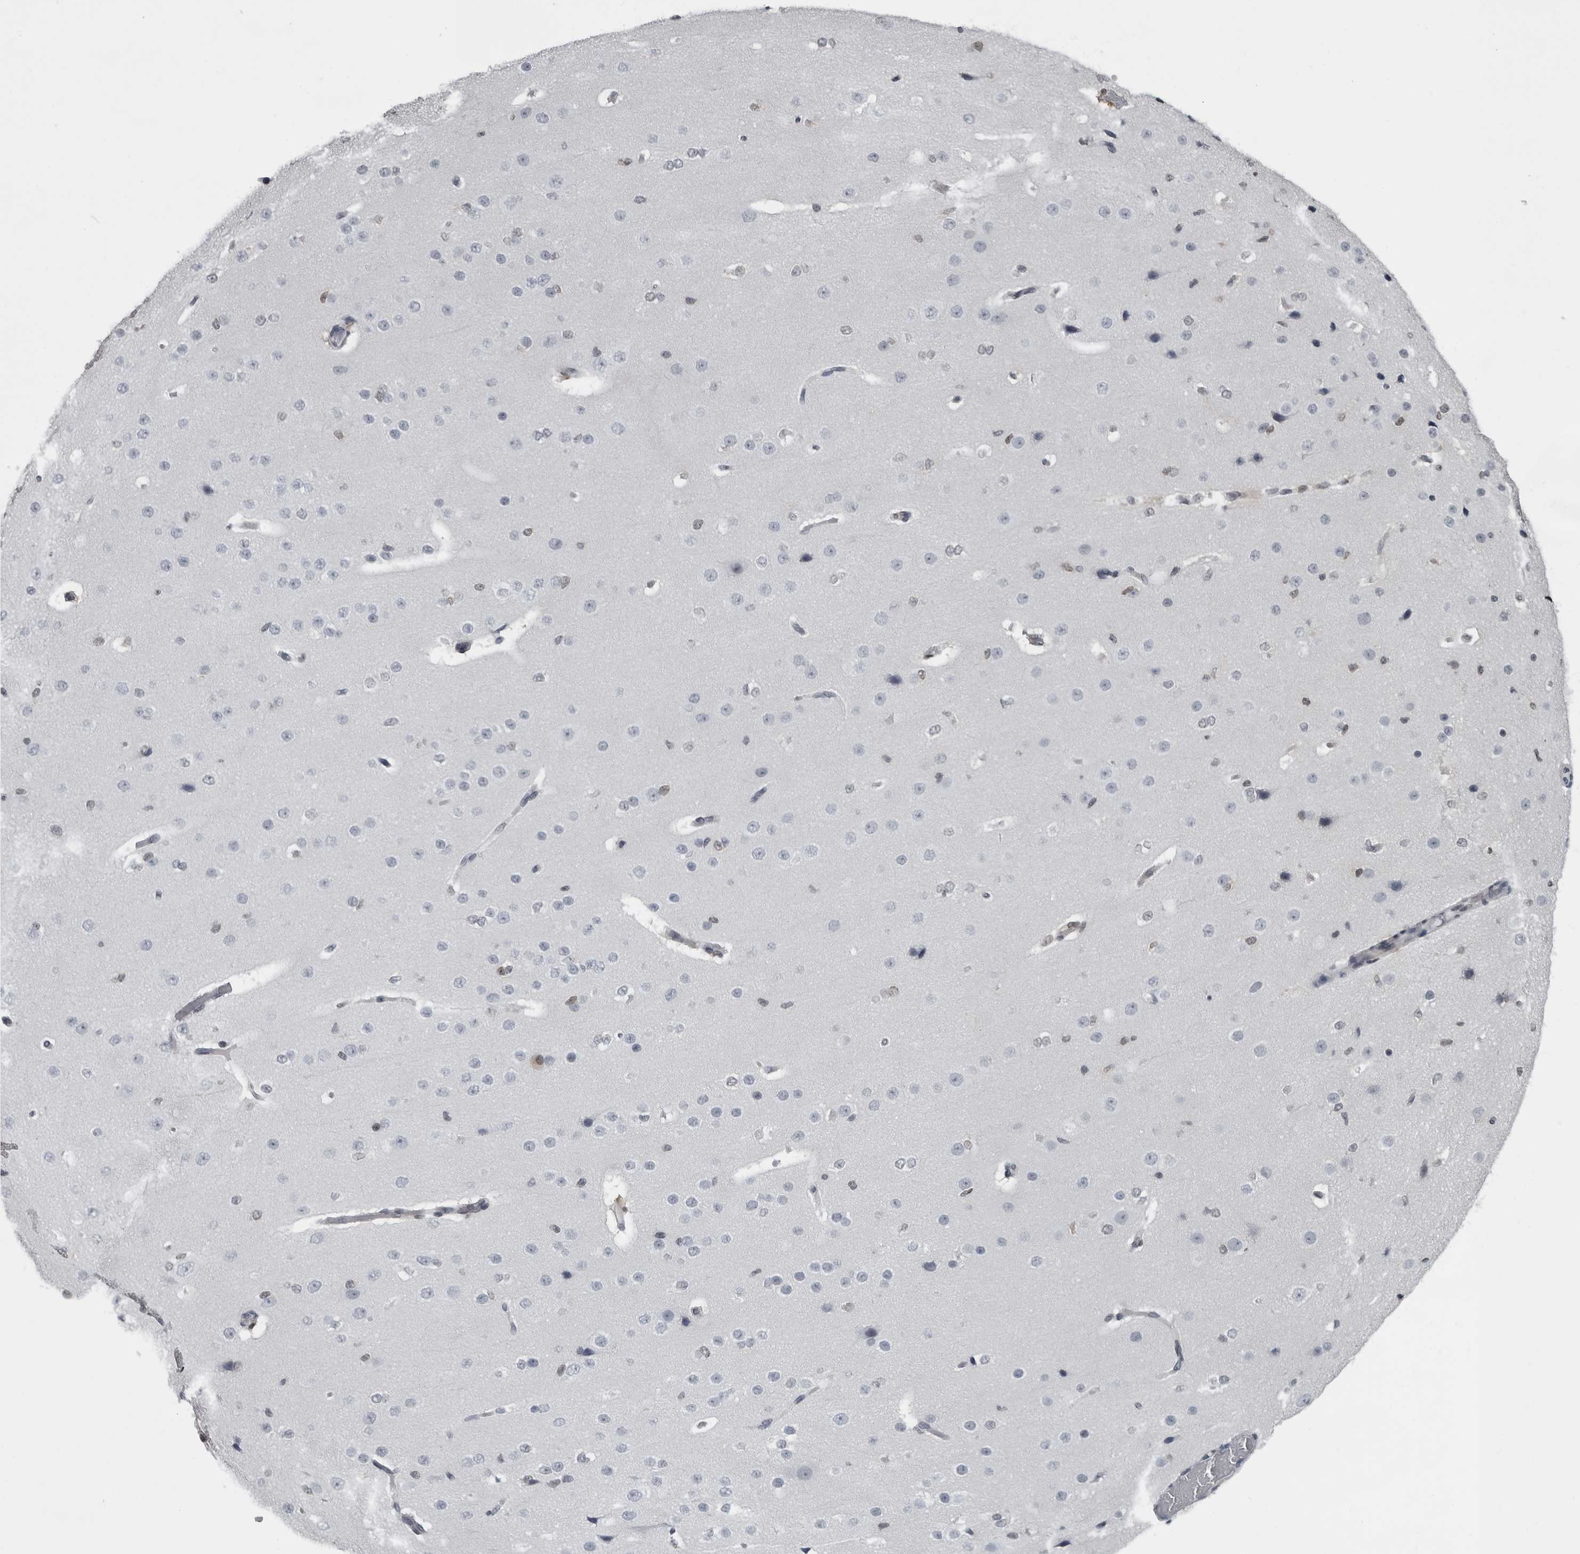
{"staining": {"intensity": "negative", "quantity": "none", "location": "none"}, "tissue": "cerebral cortex", "cell_type": "Endothelial cells", "image_type": "normal", "snomed": [{"axis": "morphology", "description": "Normal tissue, NOS"}, {"axis": "morphology", "description": "Developmental malformation"}, {"axis": "topography", "description": "Cerebral cortex"}], "caption": "Image shows no protein staining in endothelial cells of unremarkable cerebral cortex.", "gene": "LZIC", "patient": {"sex": "female", "age": 30}}